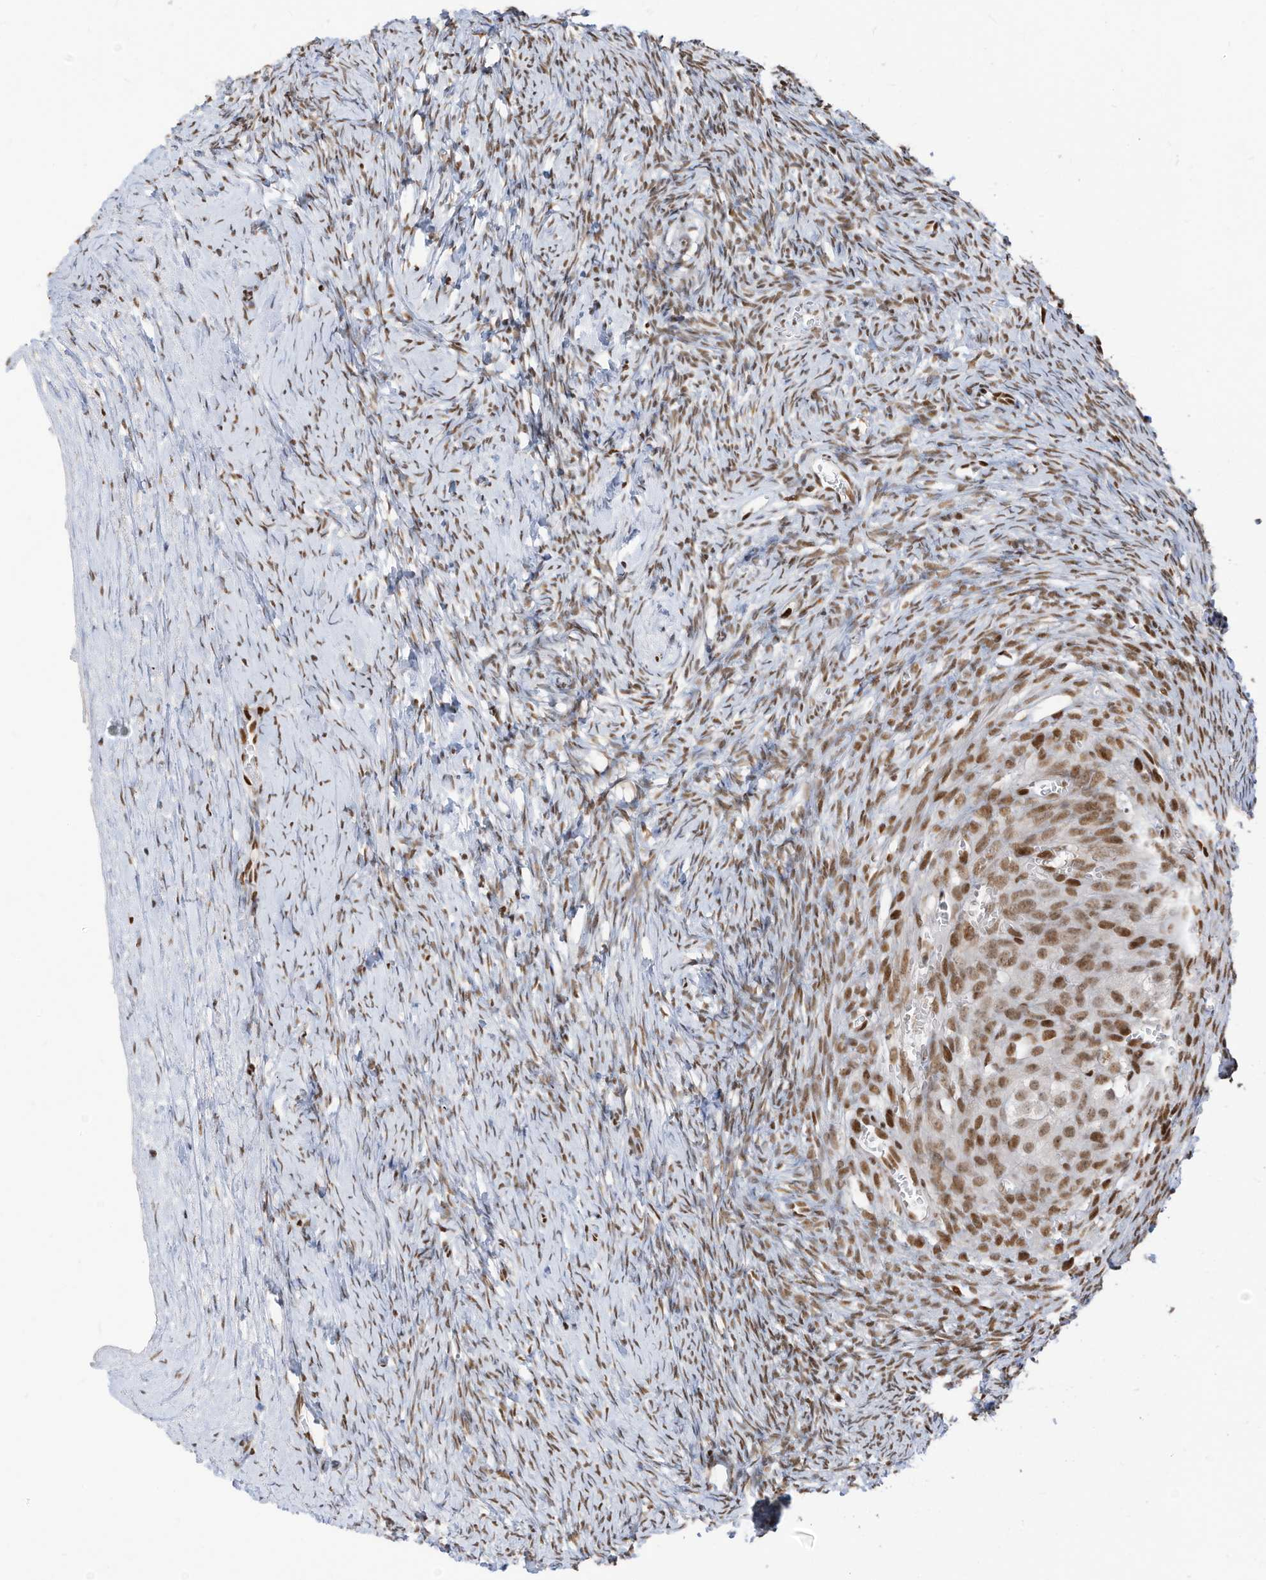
{"staining": {"intensity": "weak", "quantity": ">75%", "location": "cytoplasmic/membranous,nuclear"}, "tissue": "ovary", "cell_type": "Follicle cells", "image_type": "normal", "snomed": [{"axis": "morphology", "description": "Normal tissue, NOS"}, {"axis": "morphology", "description": "Developmental malformation"}, {"axis": "topography", "description": "Ovary"}], "caption": "Immunohistochemical staining of unremarkable human ovary displays weak cytoplasmic/membranous,nuclear protein positivity in approximately >75% of follicle cells. Using DAB (brown) and hematoxylin (blue) stains, captured at high magnification using brightfield microscopy.", "gene": "SAMD15", "patient": {"sex": "female", "age": 39}}